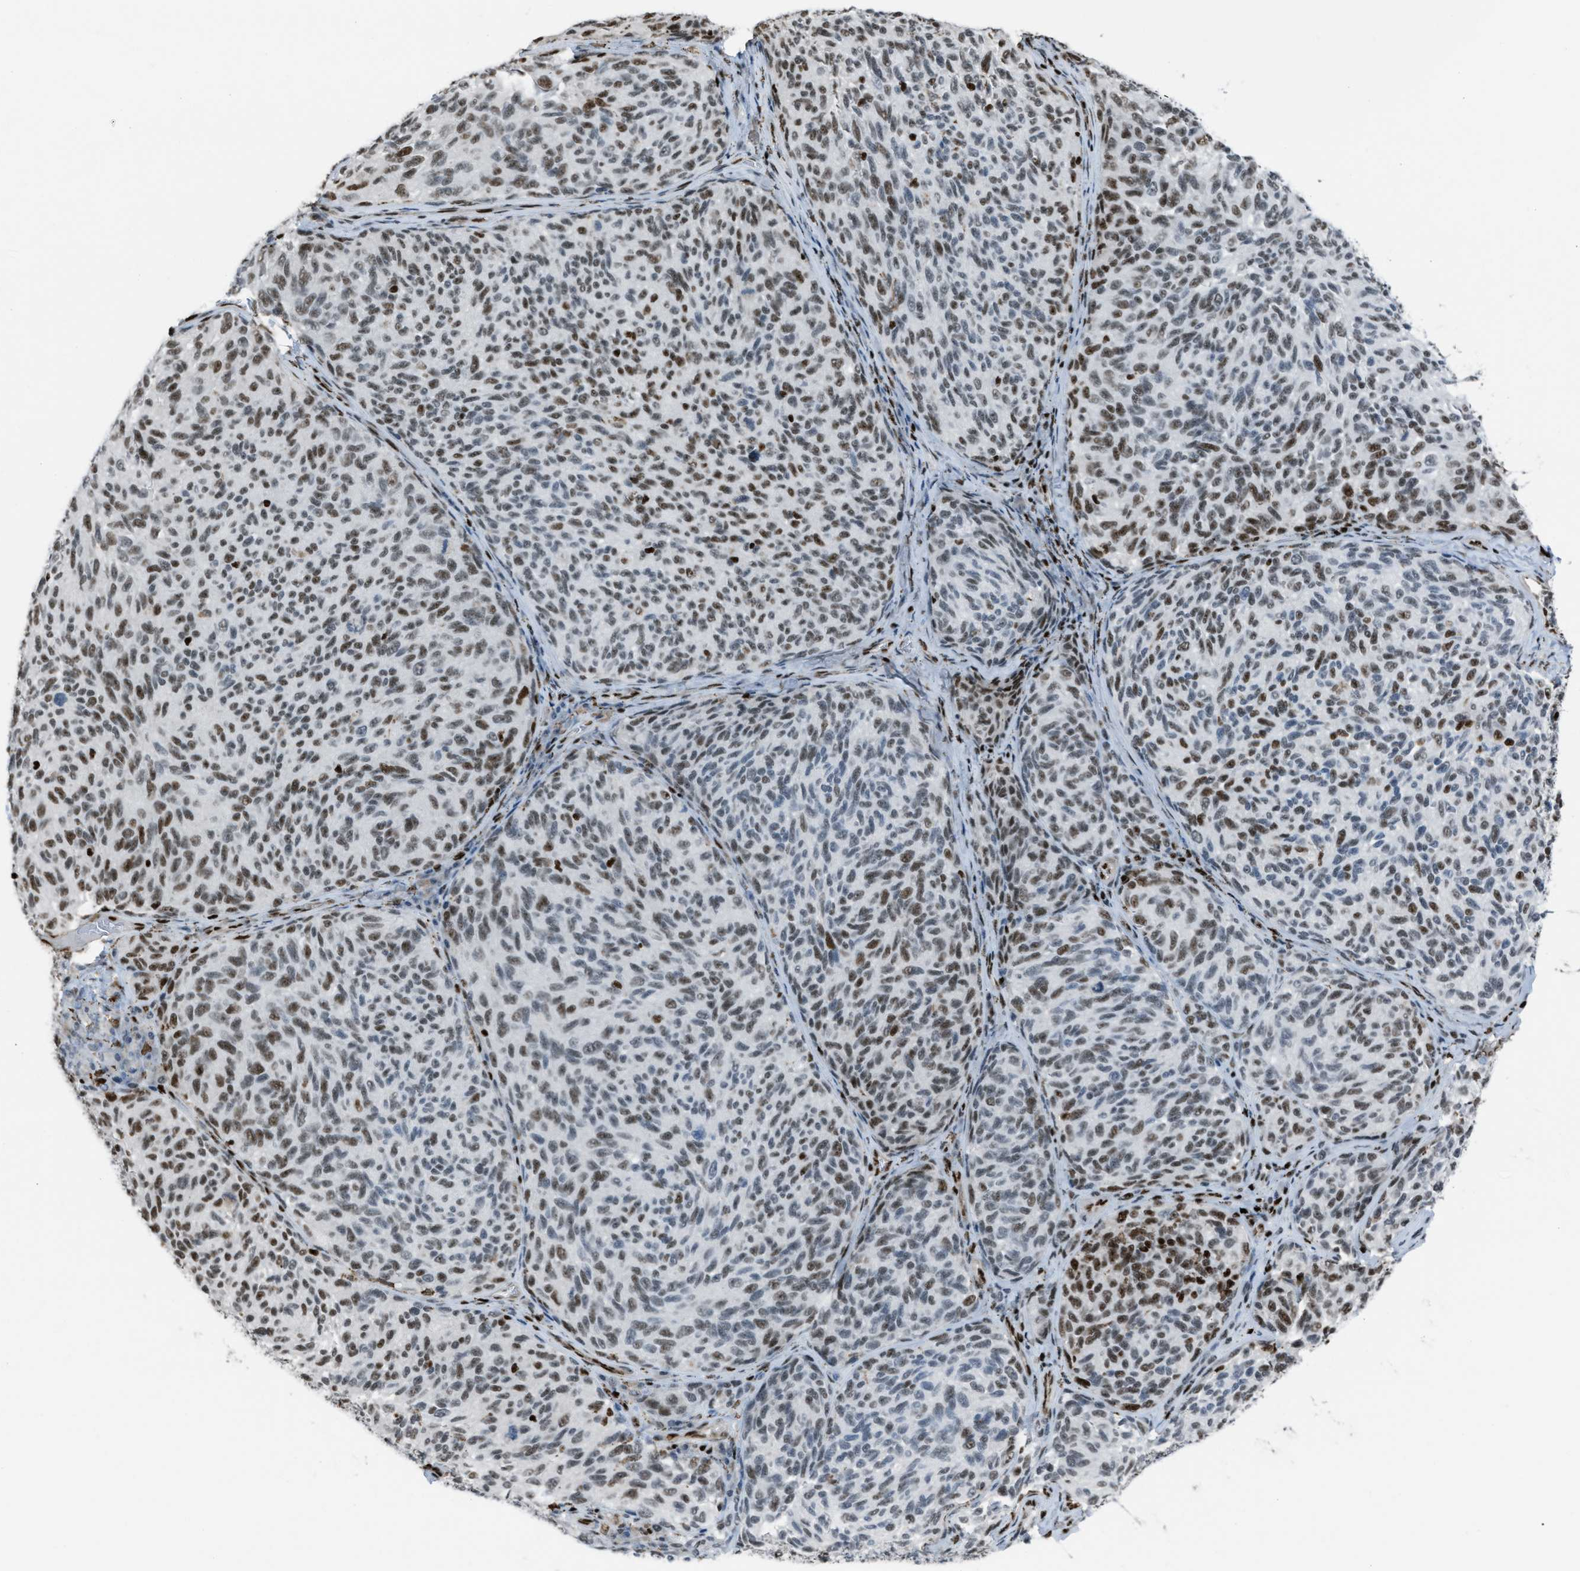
{"staining": {"intensity": "strong", "quantity": ">75%", "location": "nuclear"}, "tissue": "melanoma", "cell_type": "Tumor cells", "image_type": "cancer", "snomed": [{"axis": "morphology", "description": "Malignant melanoma, NOS"}, {"axis": "topography", "description": "Skin"}], "caption": "A brown stain labels strong nuclear expression of a protein in malignant melanoma tumor cells.", "gene": "SLFN5", "patient": {"sex": "female", "age": 73}}